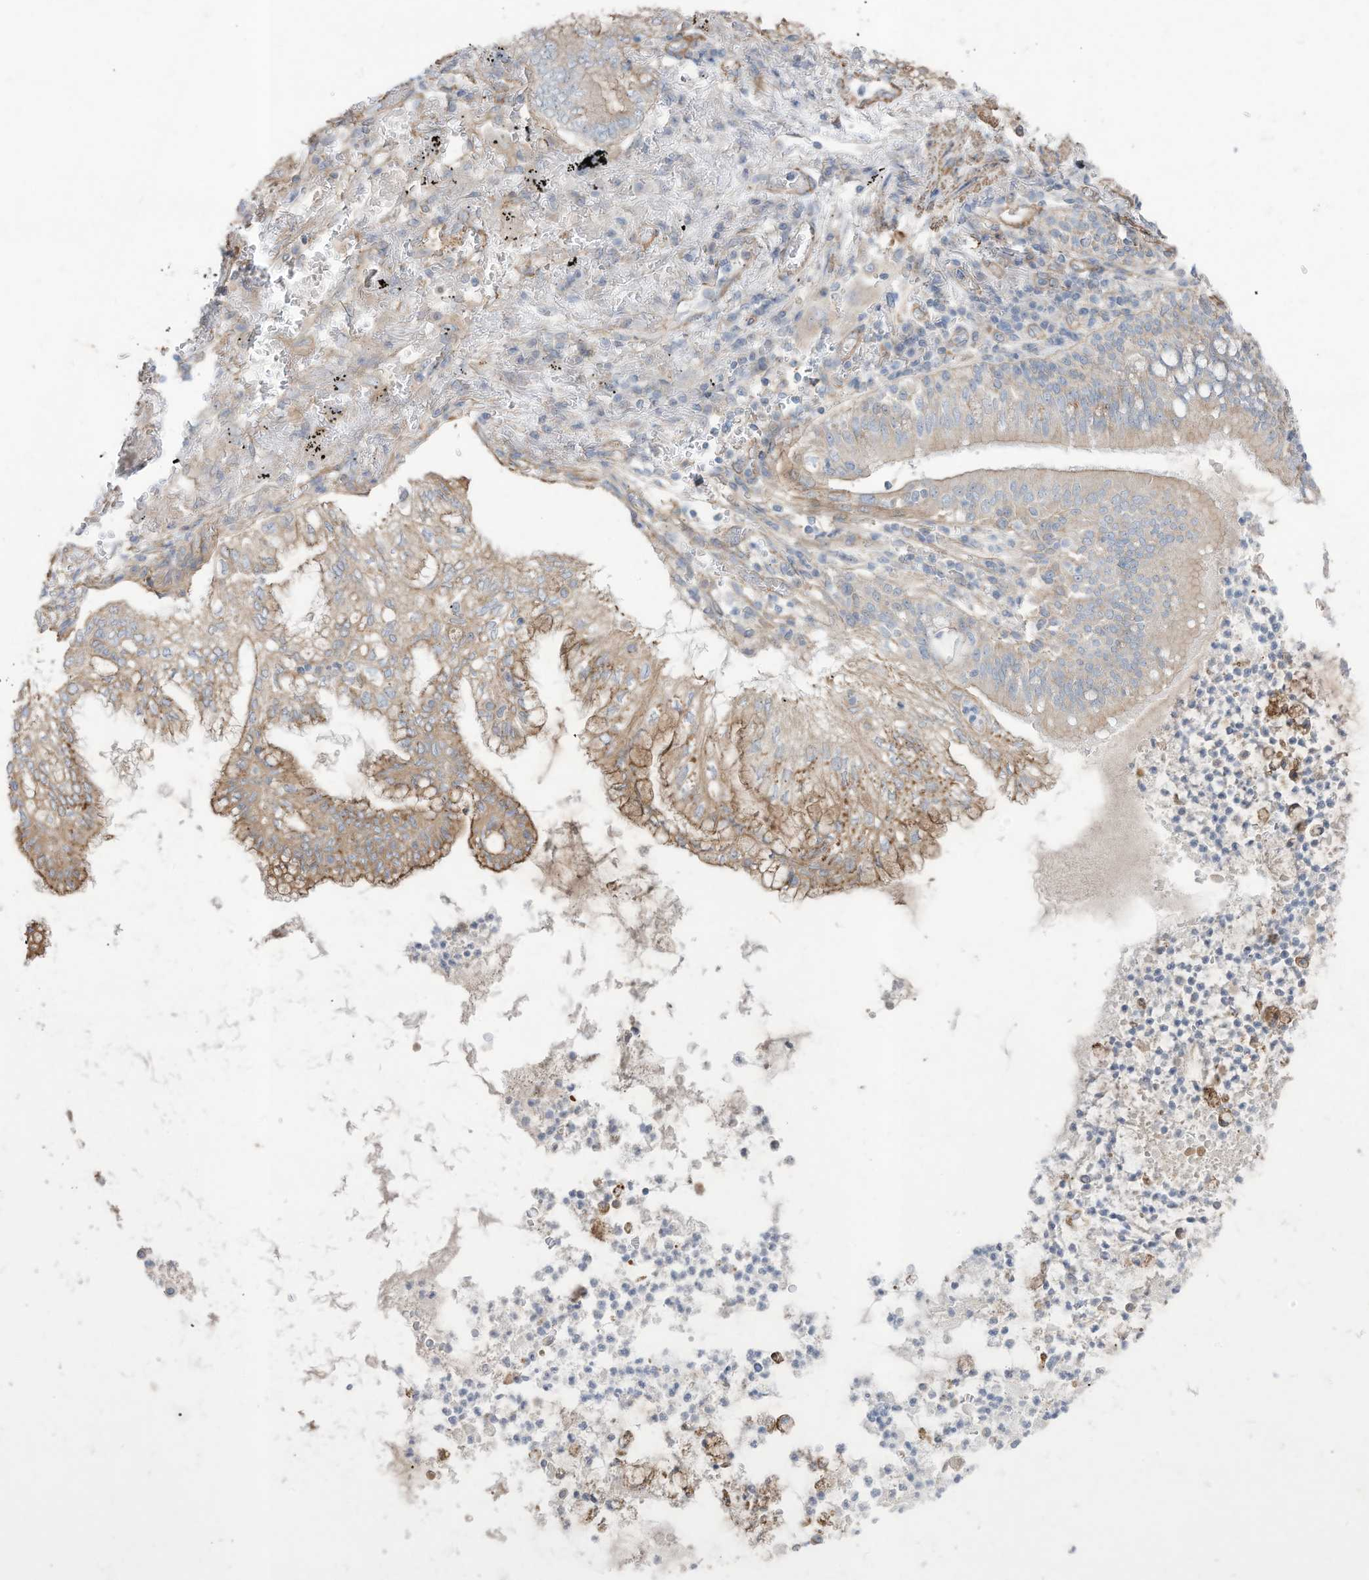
{"staining": {"intensity": "weak", "quantity": ">75%", "location": "cytoplasmic/membranous"}, "tissue": "lung cancer", "cell_type": "Tumor cells", "image_type": "cancer", "snomed": [{"axis": "morphology", "description": "Adenocarcinoma, NOS"}, {"axis": "topography", "description": "Lung"}], "caption": "Protein staining of lung adenocarcinoma tissue displays weak cytoplasmic/membranous expression in about >75% of tumor cells. The staining was performed using DAB (3,3'-diaminobenzidine) to visualize the protein expression in brown, while the nuclei were stained in blue with hematoxylin (Magnification: 20x).", "gene": "SLC17A7", "patient": {"sex": "female", "age": 70}}